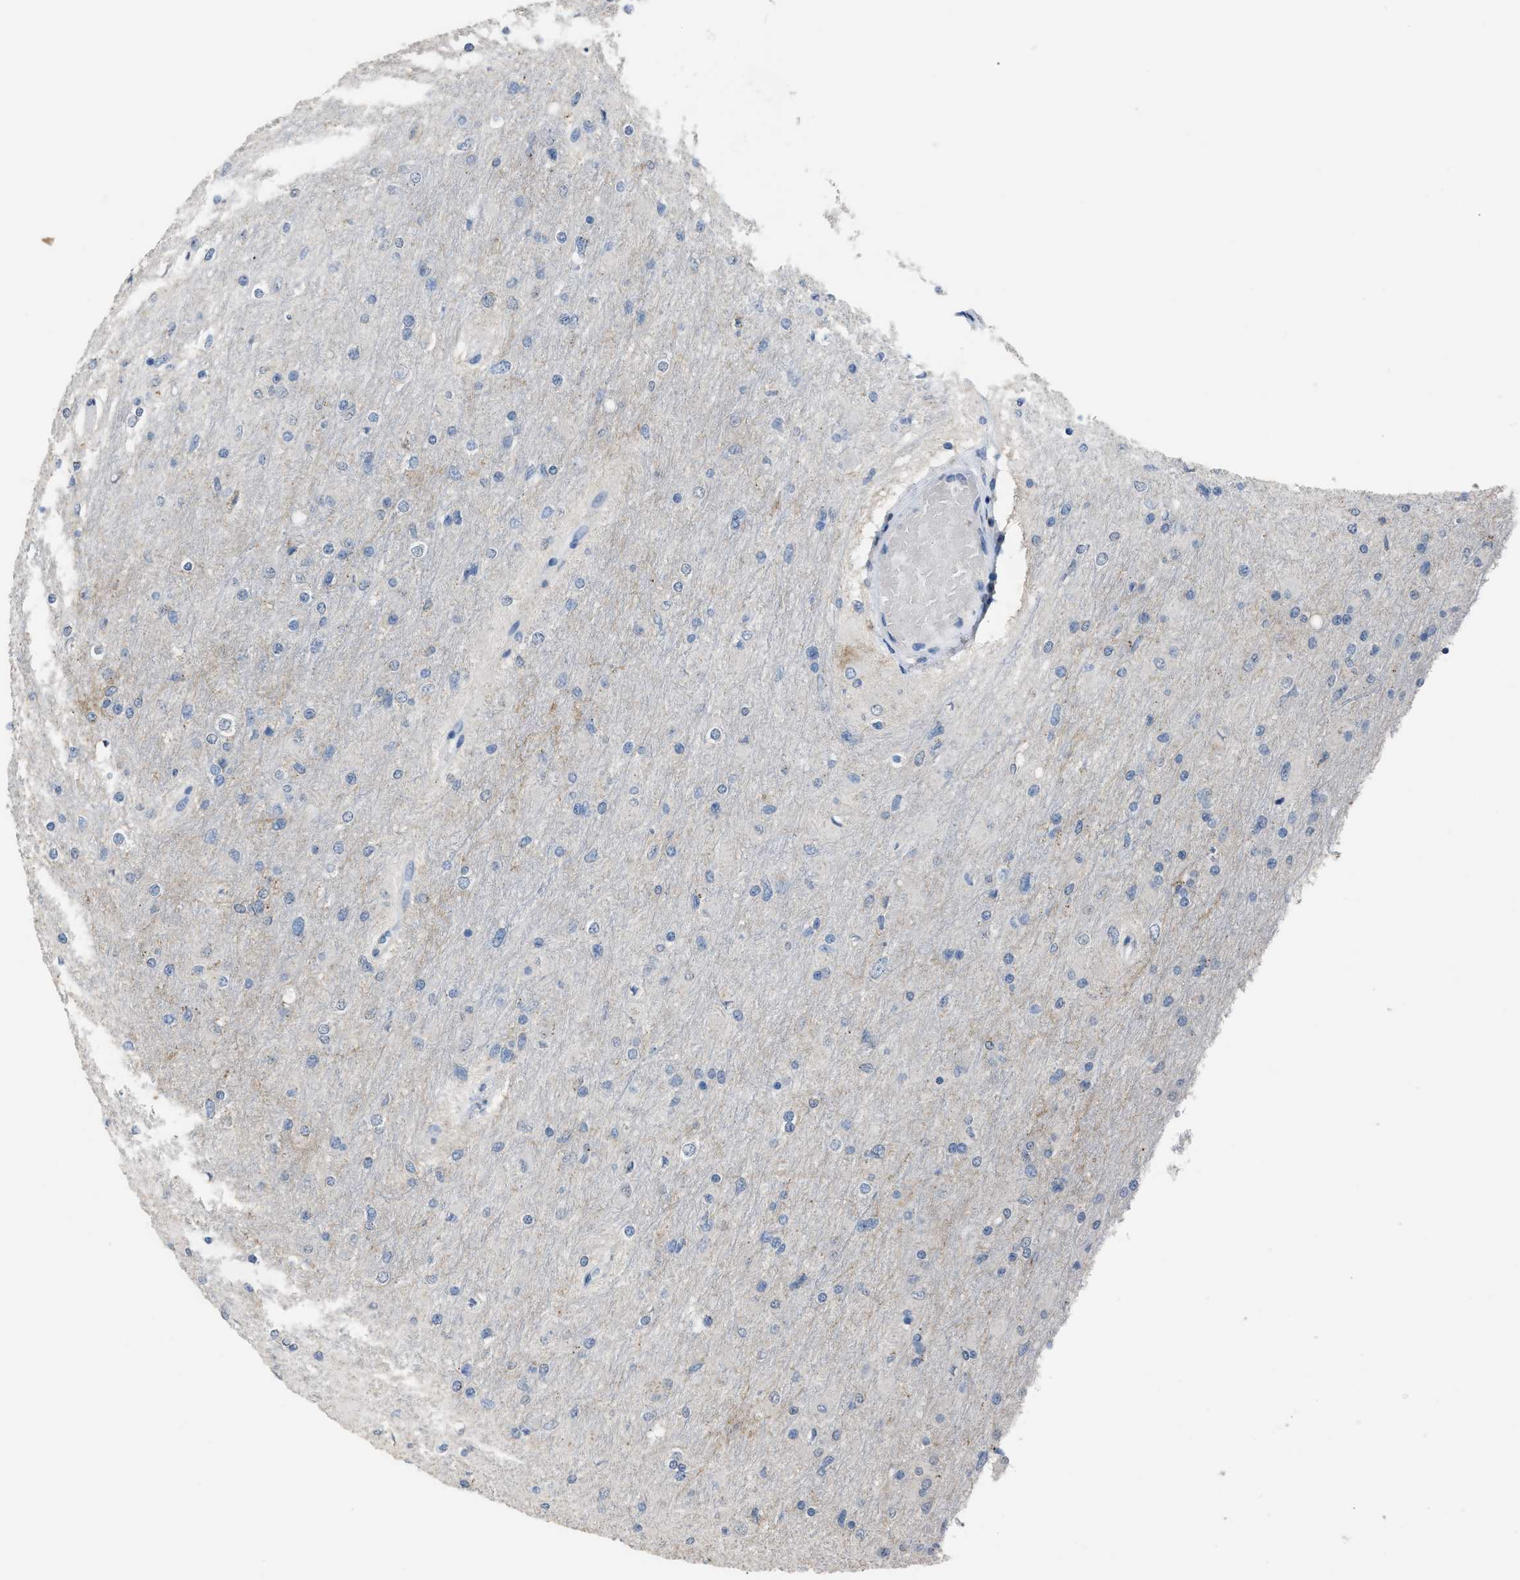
{"staining": {"intensity": "negative", "quantity": "none", "location": "none"}, "tissue": "glioma", "cell_type": "Tumor cells", "image_type": "cancer", "snomed": [{"axis": "morphology", "description": "Glioma, malignant, High grade"}, {"axis": "topography", "description": "Cerebral cortex"}], "caption": "Tumor cells are negative for brown protein staining in glioma.", "gene": "OR51E1", "patient": {"sex": "female", "age": 36}}